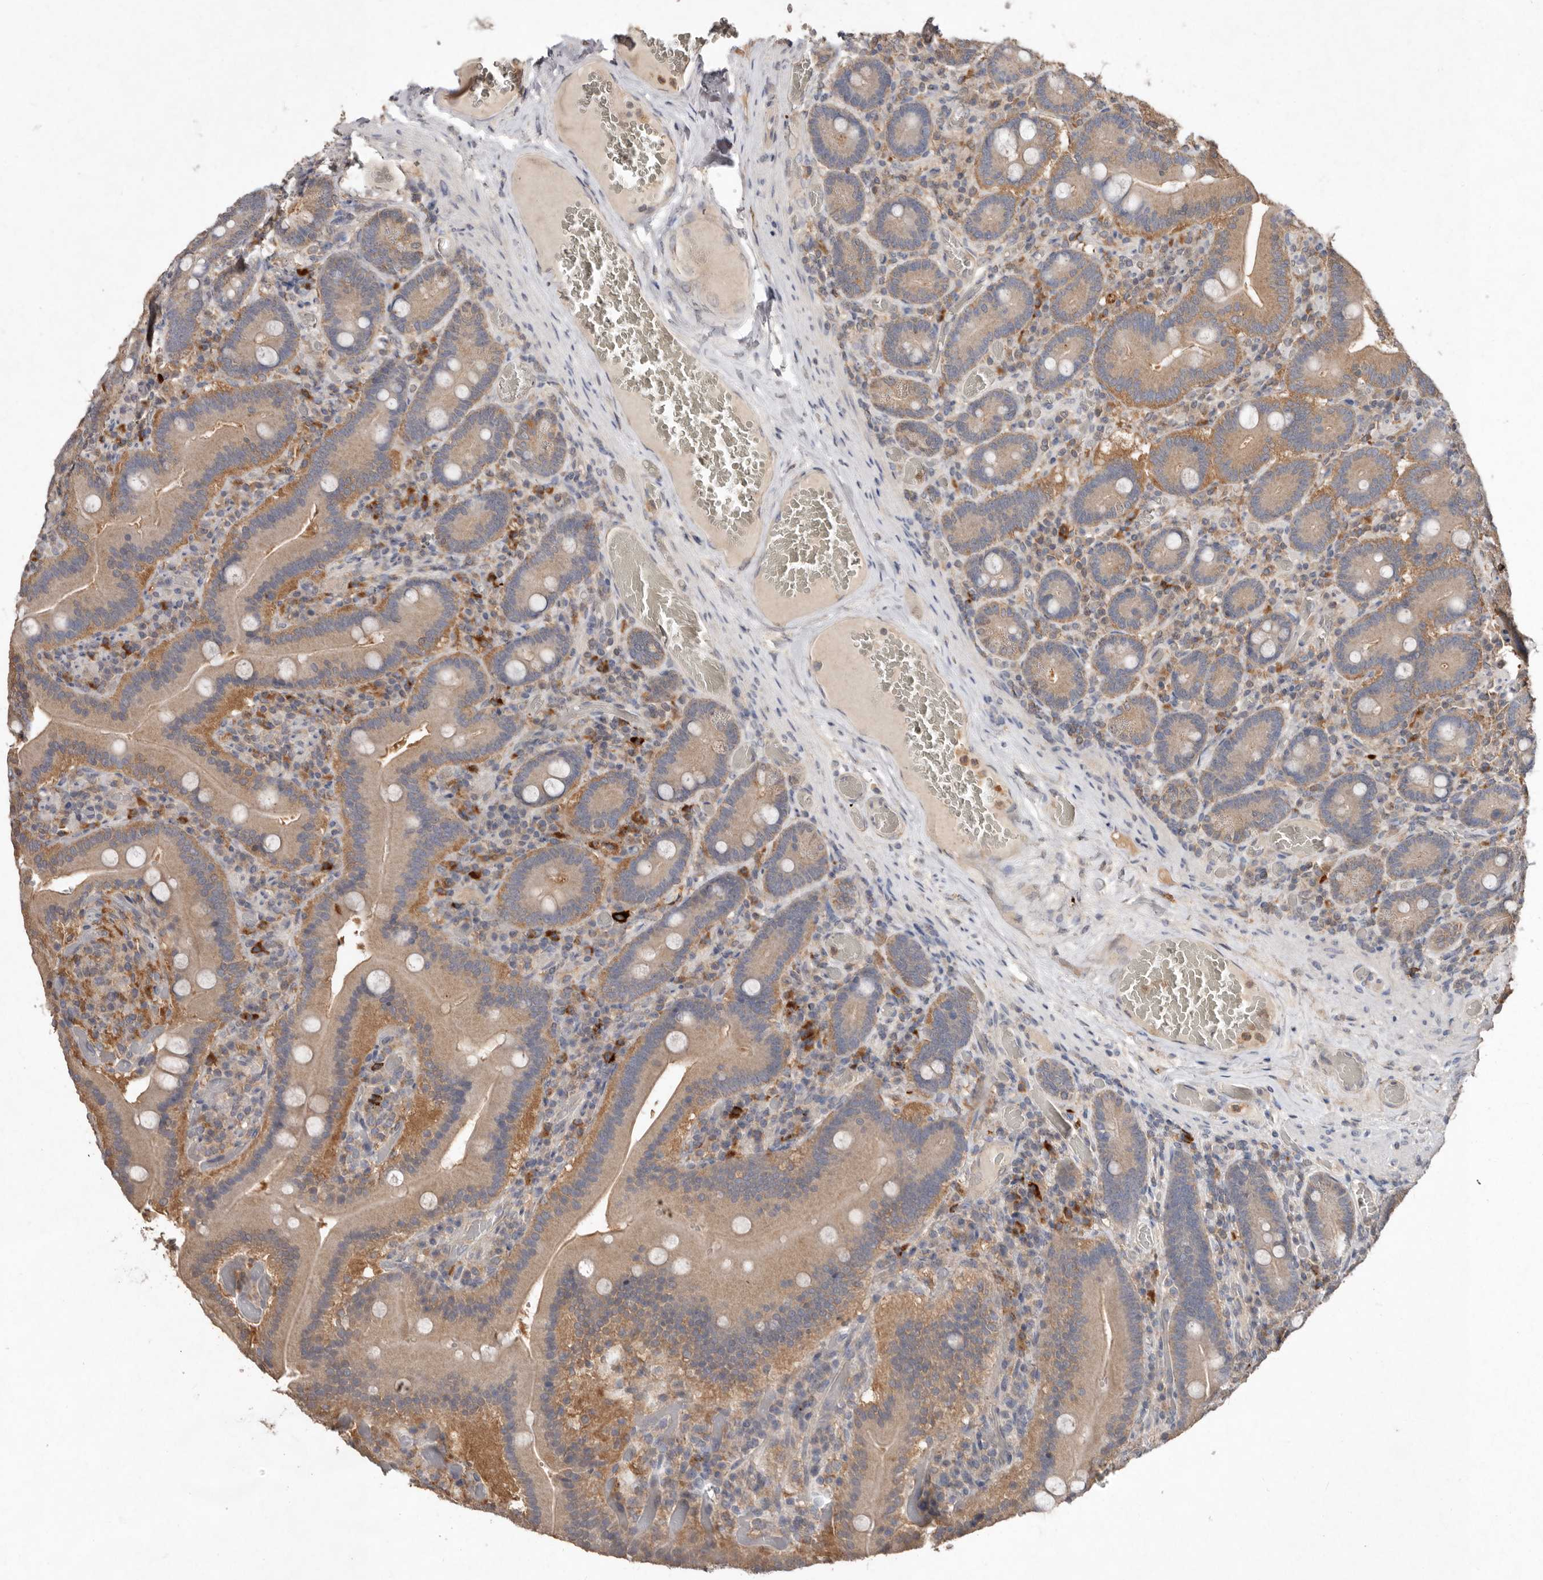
{"staining": {"intensity": "weak", "quantity": ">75%", "location": "cytoplasmic/membranous"}, "tissue": "duodenum", "cell_type": "Glandular cells", "image_type": "normal", "snomed": [{"axis": "morphology", "description": "Normal tissue, NOS"}, {"axis": "topography", "description": "Duodenum"}], "caption": "Immunohistochemical staining of normal human duodenum shows weak cytoplasmic/membranous protein staining in approximately >75% of glandular cells.", "gene": "EDEM1", "patient": {"sex": "female", "age": 62}}